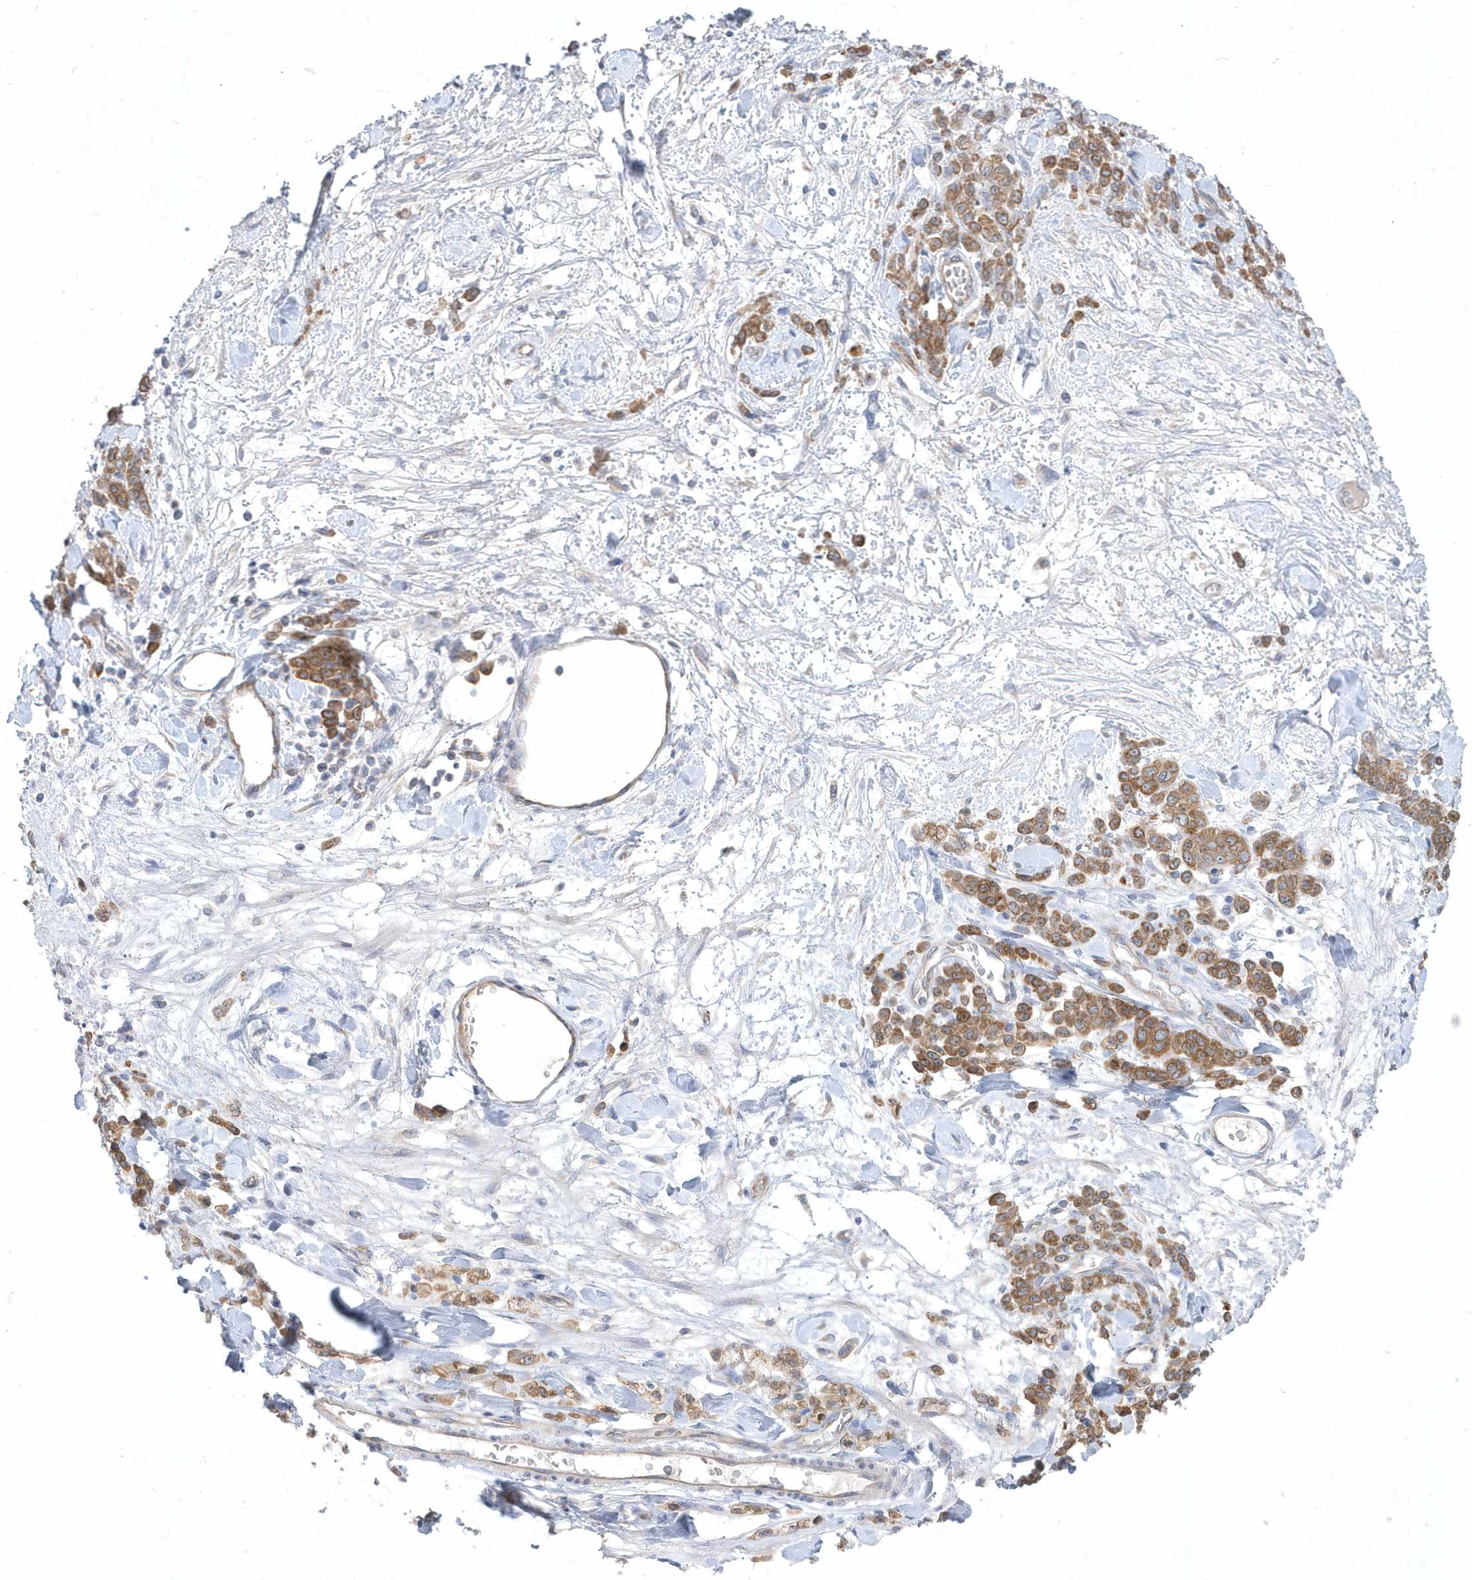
{"staining": {"intensity": "moderate", "quantity": ">75%", "location": "cytoplasmic/membranous"}, "tissue": "stomach cancer", "cell_type": "Tumor cells", "image_type": "cancer", "snomed": [{"axis": "morphology", "description": "Normal tissue, NOS"}, {"axis": "morphology", "description": "Adenocarcinoma, NOS"}, {"axis": "topography", "description": "Stomach"}], "caption": "Stomach cancer (adenocarcinoma) tissue reveals moderate cytoplasmic/membranous positivity in approximately >75% of tumor cells The staining is performed using DAB (3,3'-diaminobenzidine) brown chromogen to label protein expression. The nuclei are counter-stained blue using hematoxylin.", "gene": "DGAT1", "patient": {"sex": "male", "age": 82}}